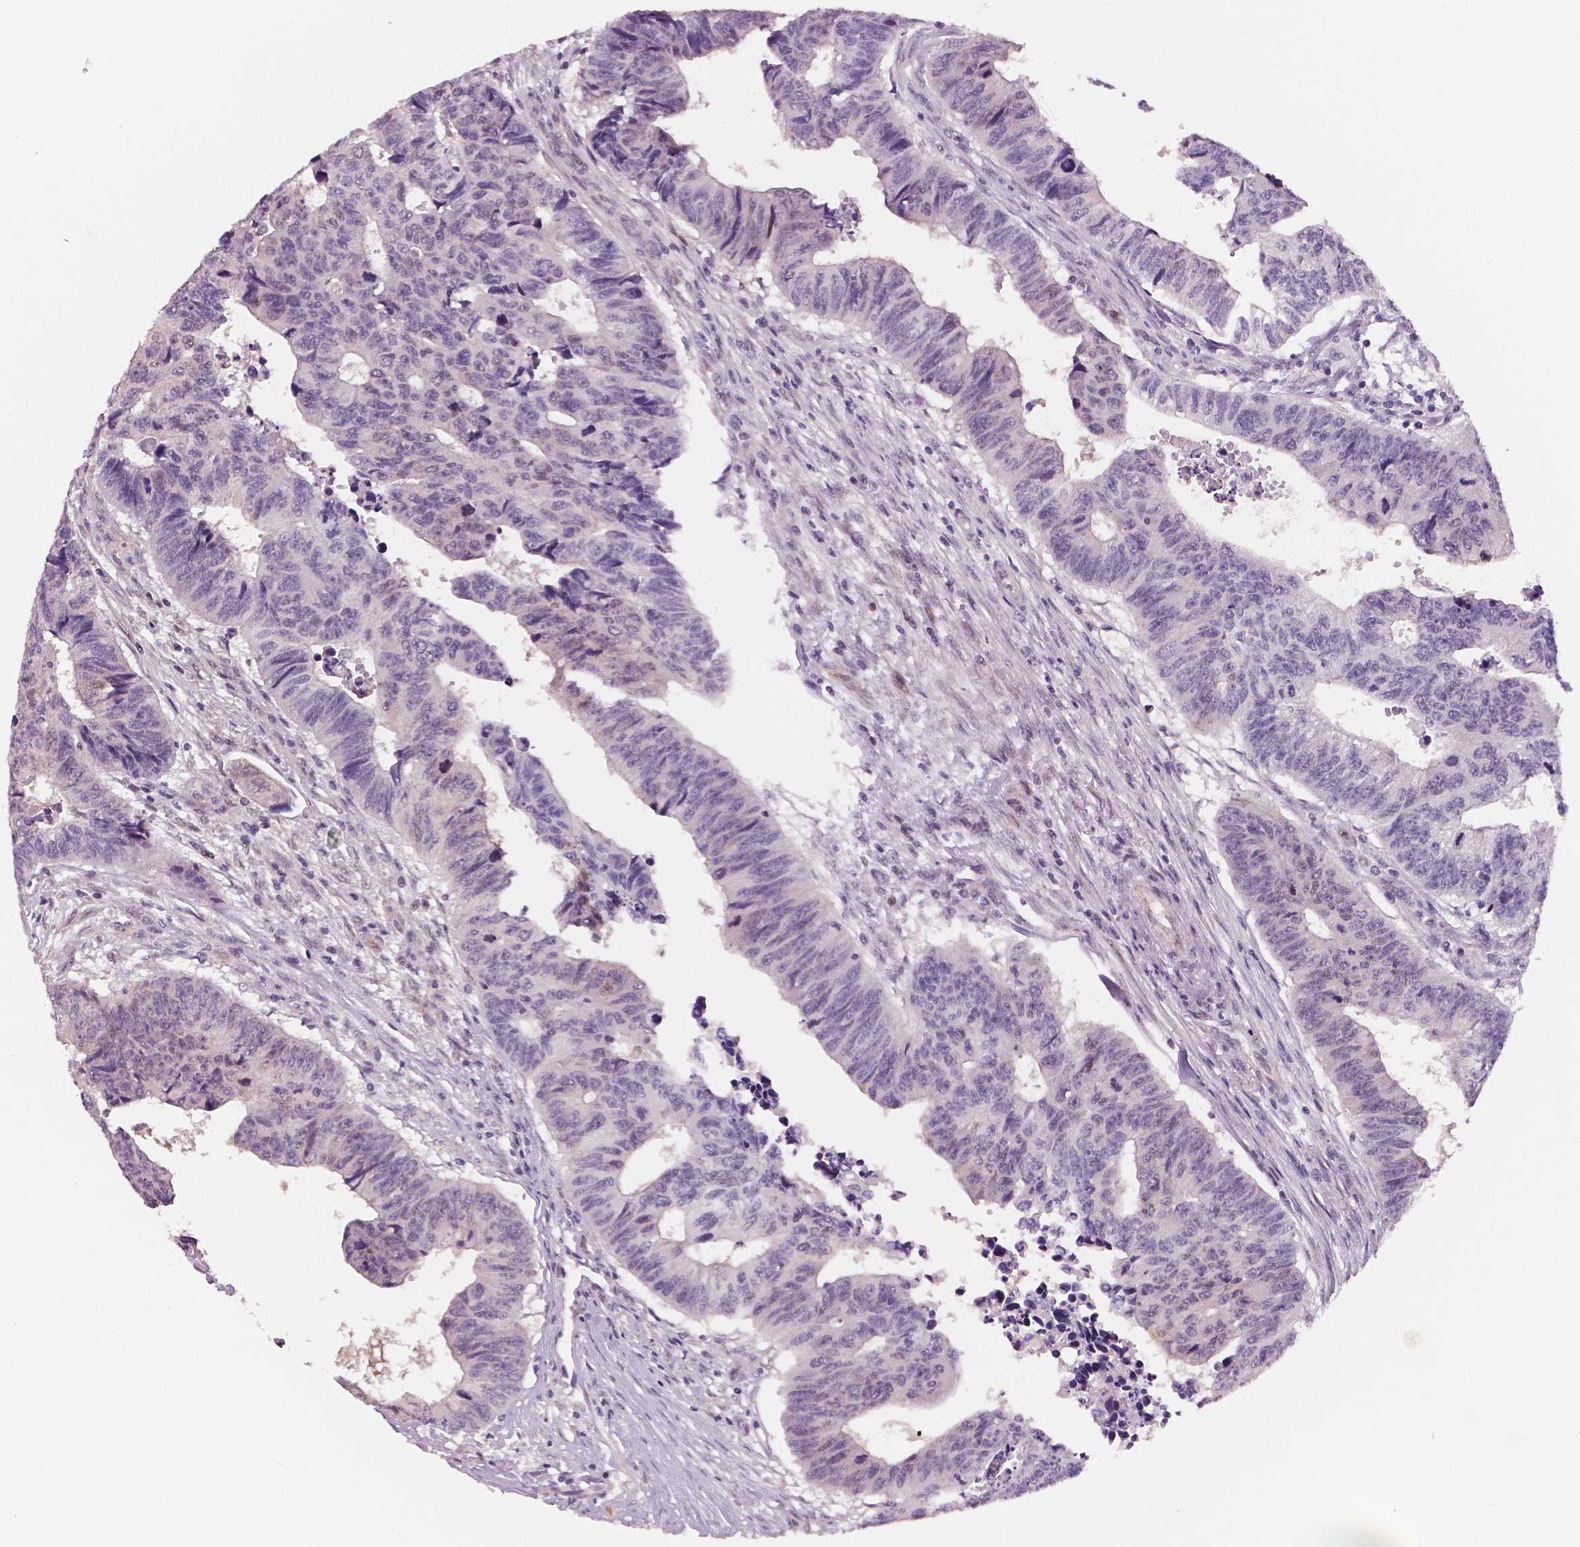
{"staining": {"intensity": "negative", "quantity": "none", "location": "none"}, "tissue": "colorectal cancer", "cell_type": "Tumor cells", "image_type": "cancer", "snomed": [{"axis": "morphology", "description": "Adenocarcinoma, NOS"}, {"axis": "topography", "description": "Rectum"}], "caption": "This is a micrograph of immunohistochemistry staining of colorectal adenocarcinoma, which shows no expression in tumor cells.", "gene": "STAT3", "patient": {"sex": "female", "age": 85}}